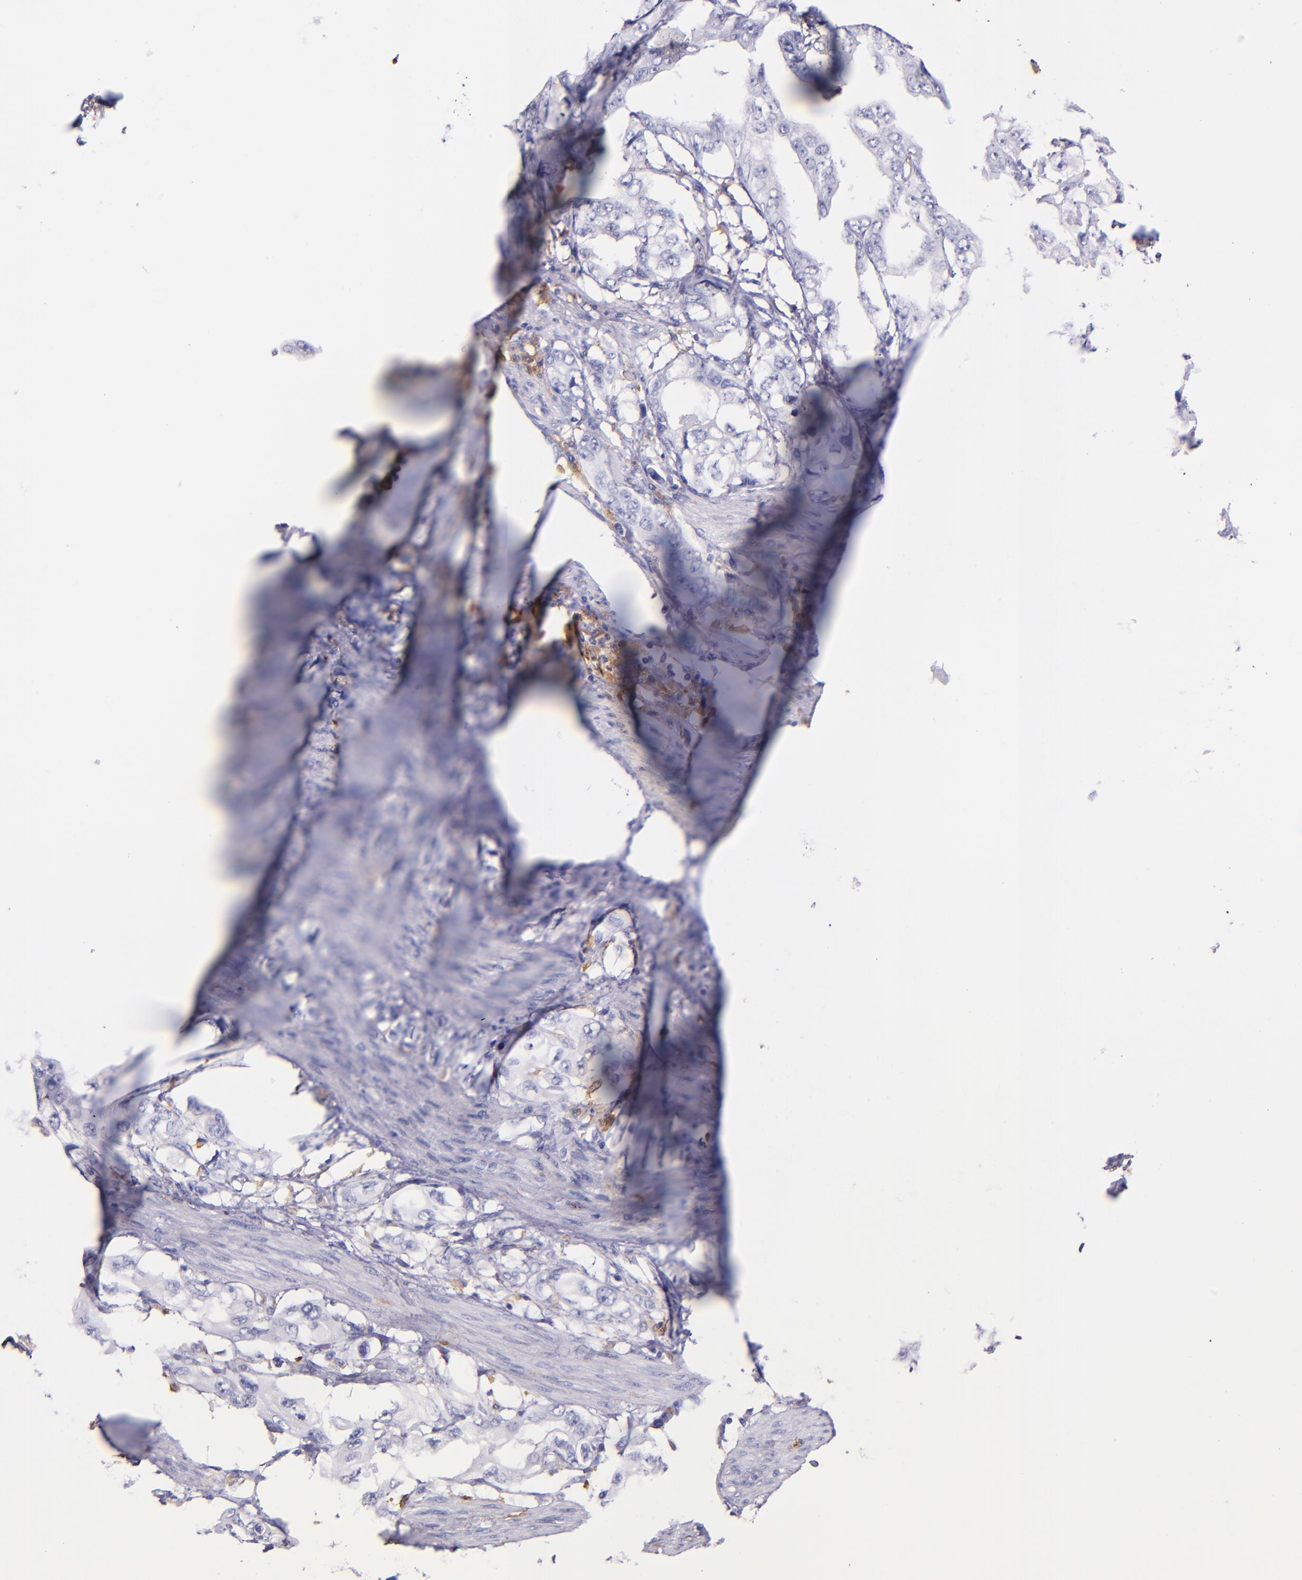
{"staining": {"intensity": "negative", "quantity": "none", "location": "none"}, "tissue": "stomach cancer", "cell_type": "Tumor cells", "image_type": "cancer", "snomed": [{"axis": "morphology", "description": "Adenocarcinoma, NOS"}, {"axis": "topography", "description": "Pancreas"}, {"axis": "topography", "description": "Stomach, upper"}], "caption": "This is an immunohistochemistry micrograph of human stomach cancer (adenocarcinoma). There is no positivity in tumor cells.", "gene": "CD163", "patient": {"sex": "male", "age": 77}}